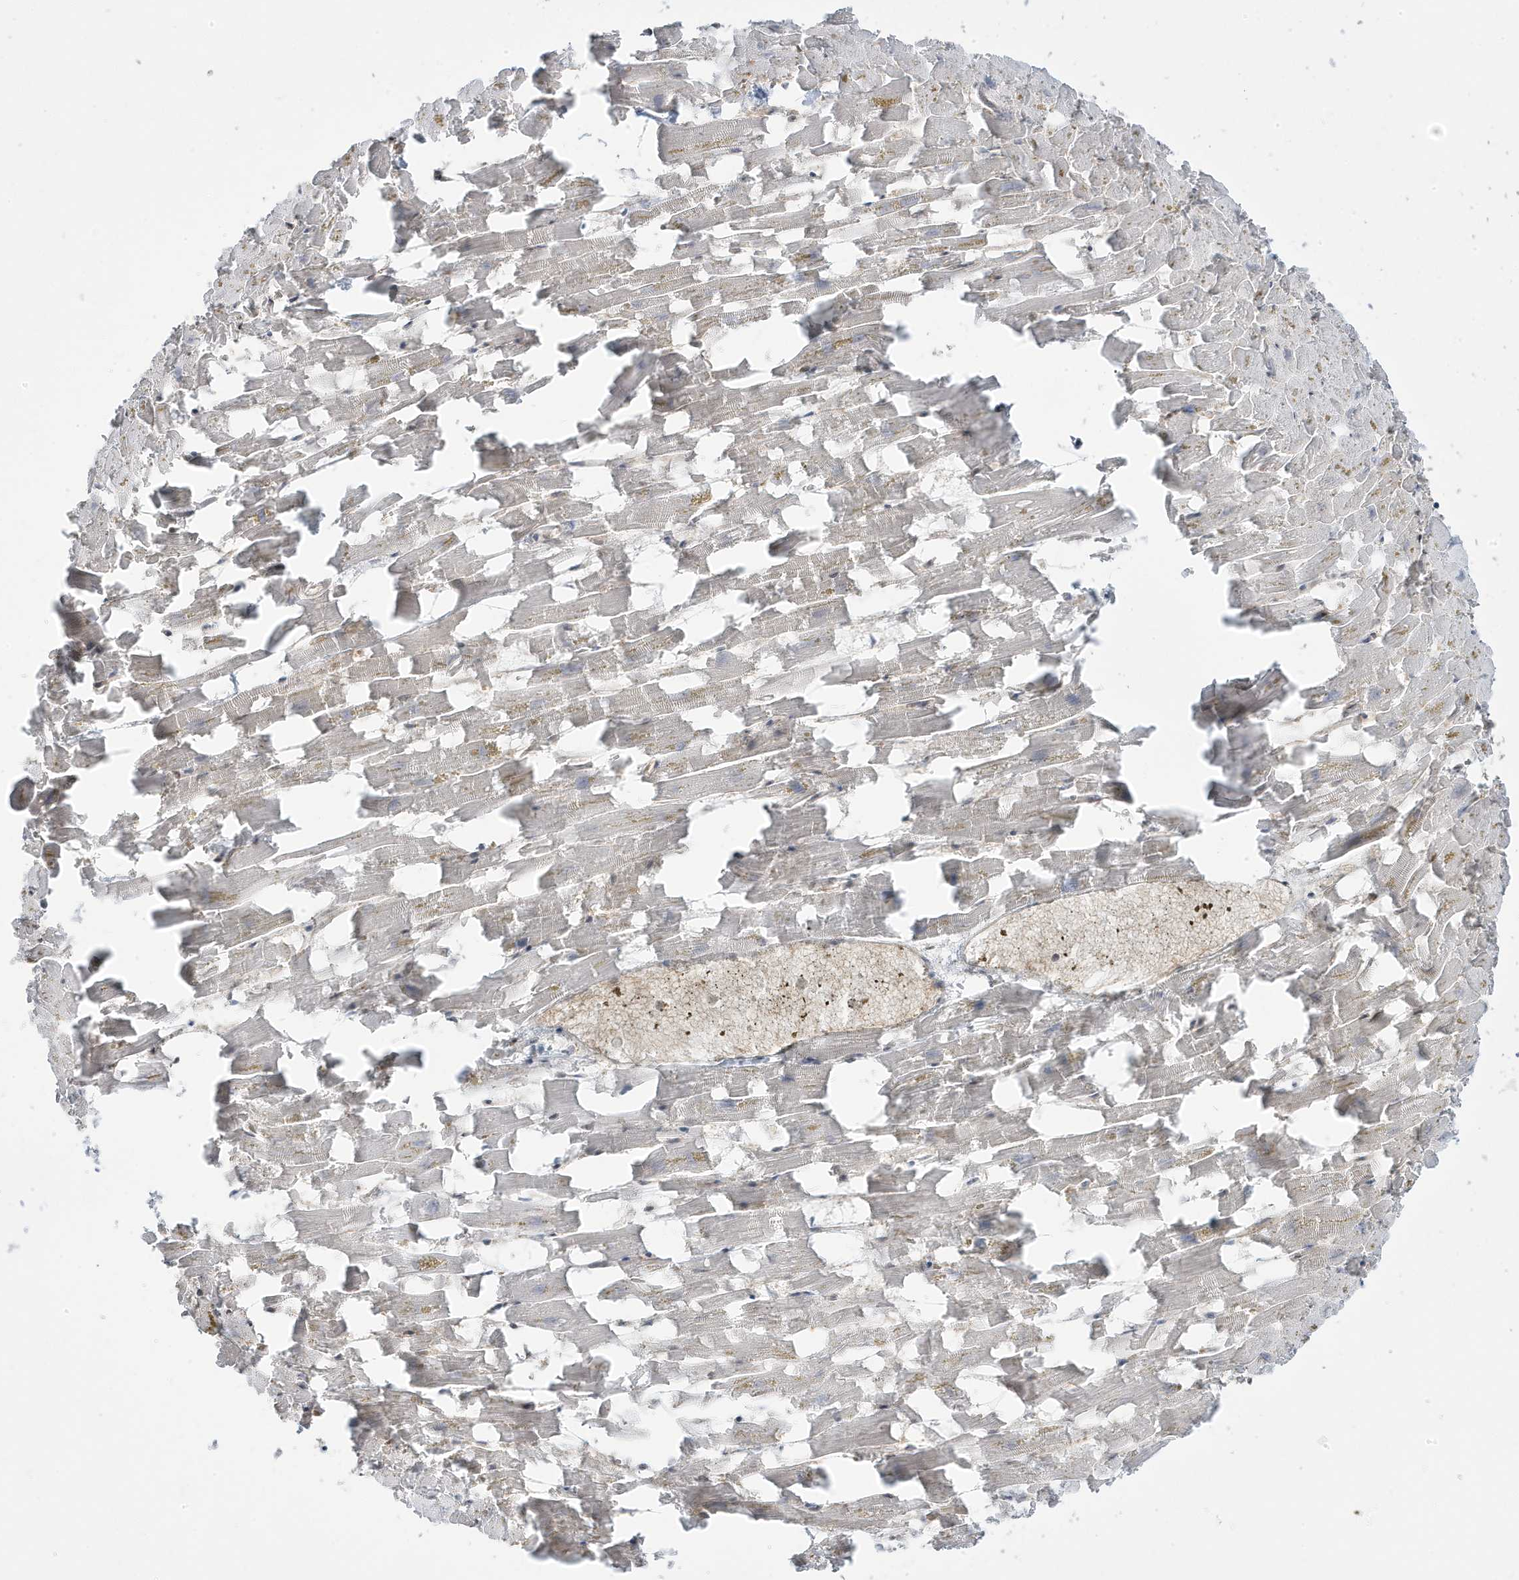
{"staining": {"intensity": "weak", "quantity": "25%-75%", "location": "cytoplasmic/membranous"}, "tissue": "heart muscle", "cell_type": "Cardiomyocytes", "image_type": "normal", "snomed": [{"axis": "morphology", "description": "Normal tissue, NOS"}, {"axis": "topography", "description": "Heart"}], "caption": "Heart muscle stained for a protein shows weak cytoplasmic/membranous positivity in cardiomyocytes.", "gene": "STAM", "patient": {"sex": "female", "age": 64}}